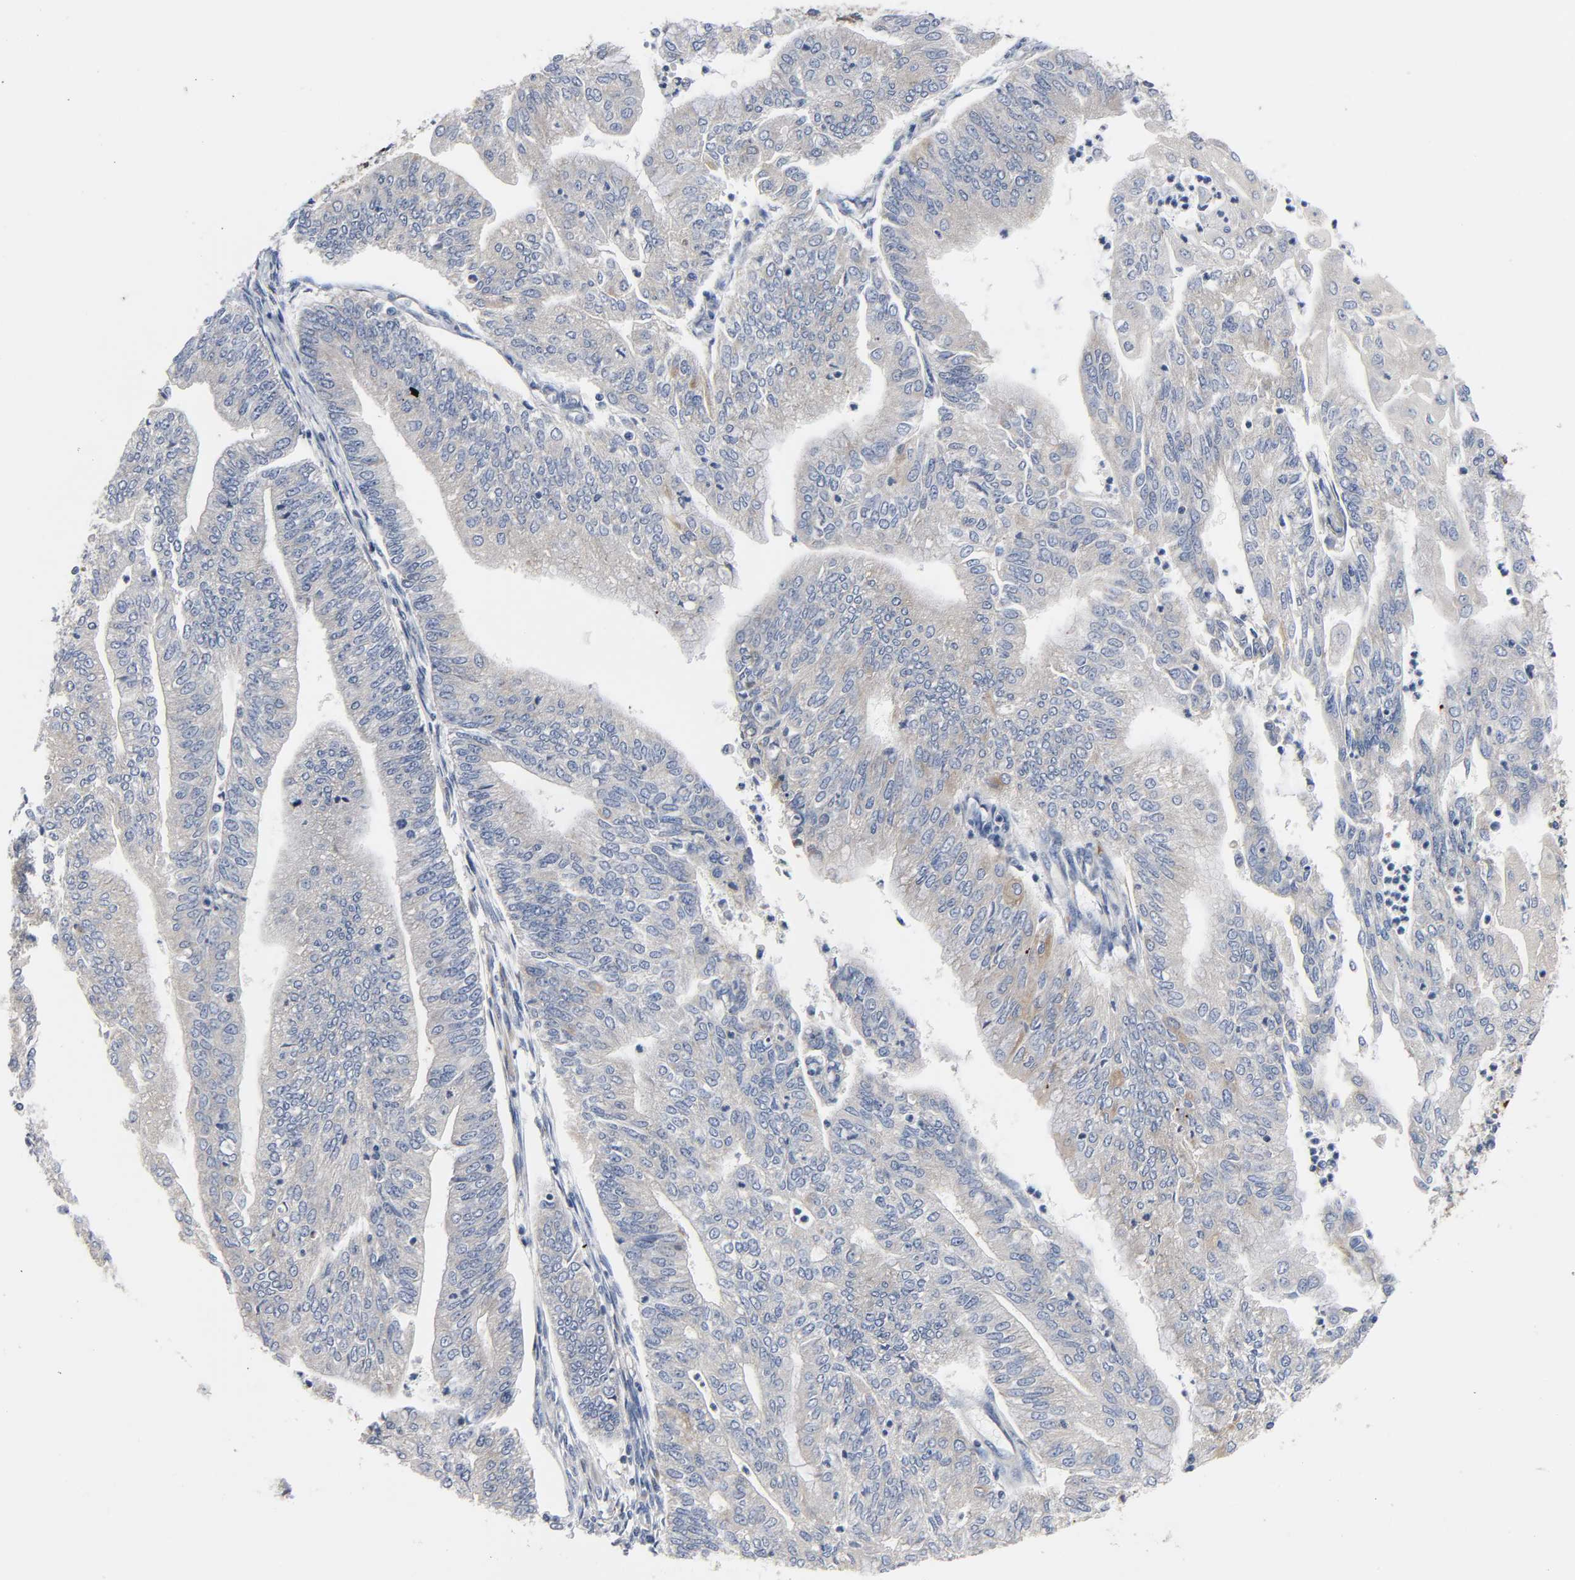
{"staining": {"intensity": "weak", "quantity": "25%-75%", "location": "cytoplasmic/membranous"}, "tissue": "endometrial cancer", "cell_type": "Tumor cells", "image_type": "cancer", "snomed": [{"axis": "morphology", "description": "Adenocarcinoma, NOS"}, {"axis": "topography", "description": "Endometrium"}], "caption": "A high-resolution image shows immunohistochemistry (IHC) staining of adenocarcinoma (endometrial), which reveals weak cytoplasmic/membranous staining in about 25%-75% of tumor cells.", "gene": "ARHGAP1", "patient": {"sex": "female", "age": 59}}